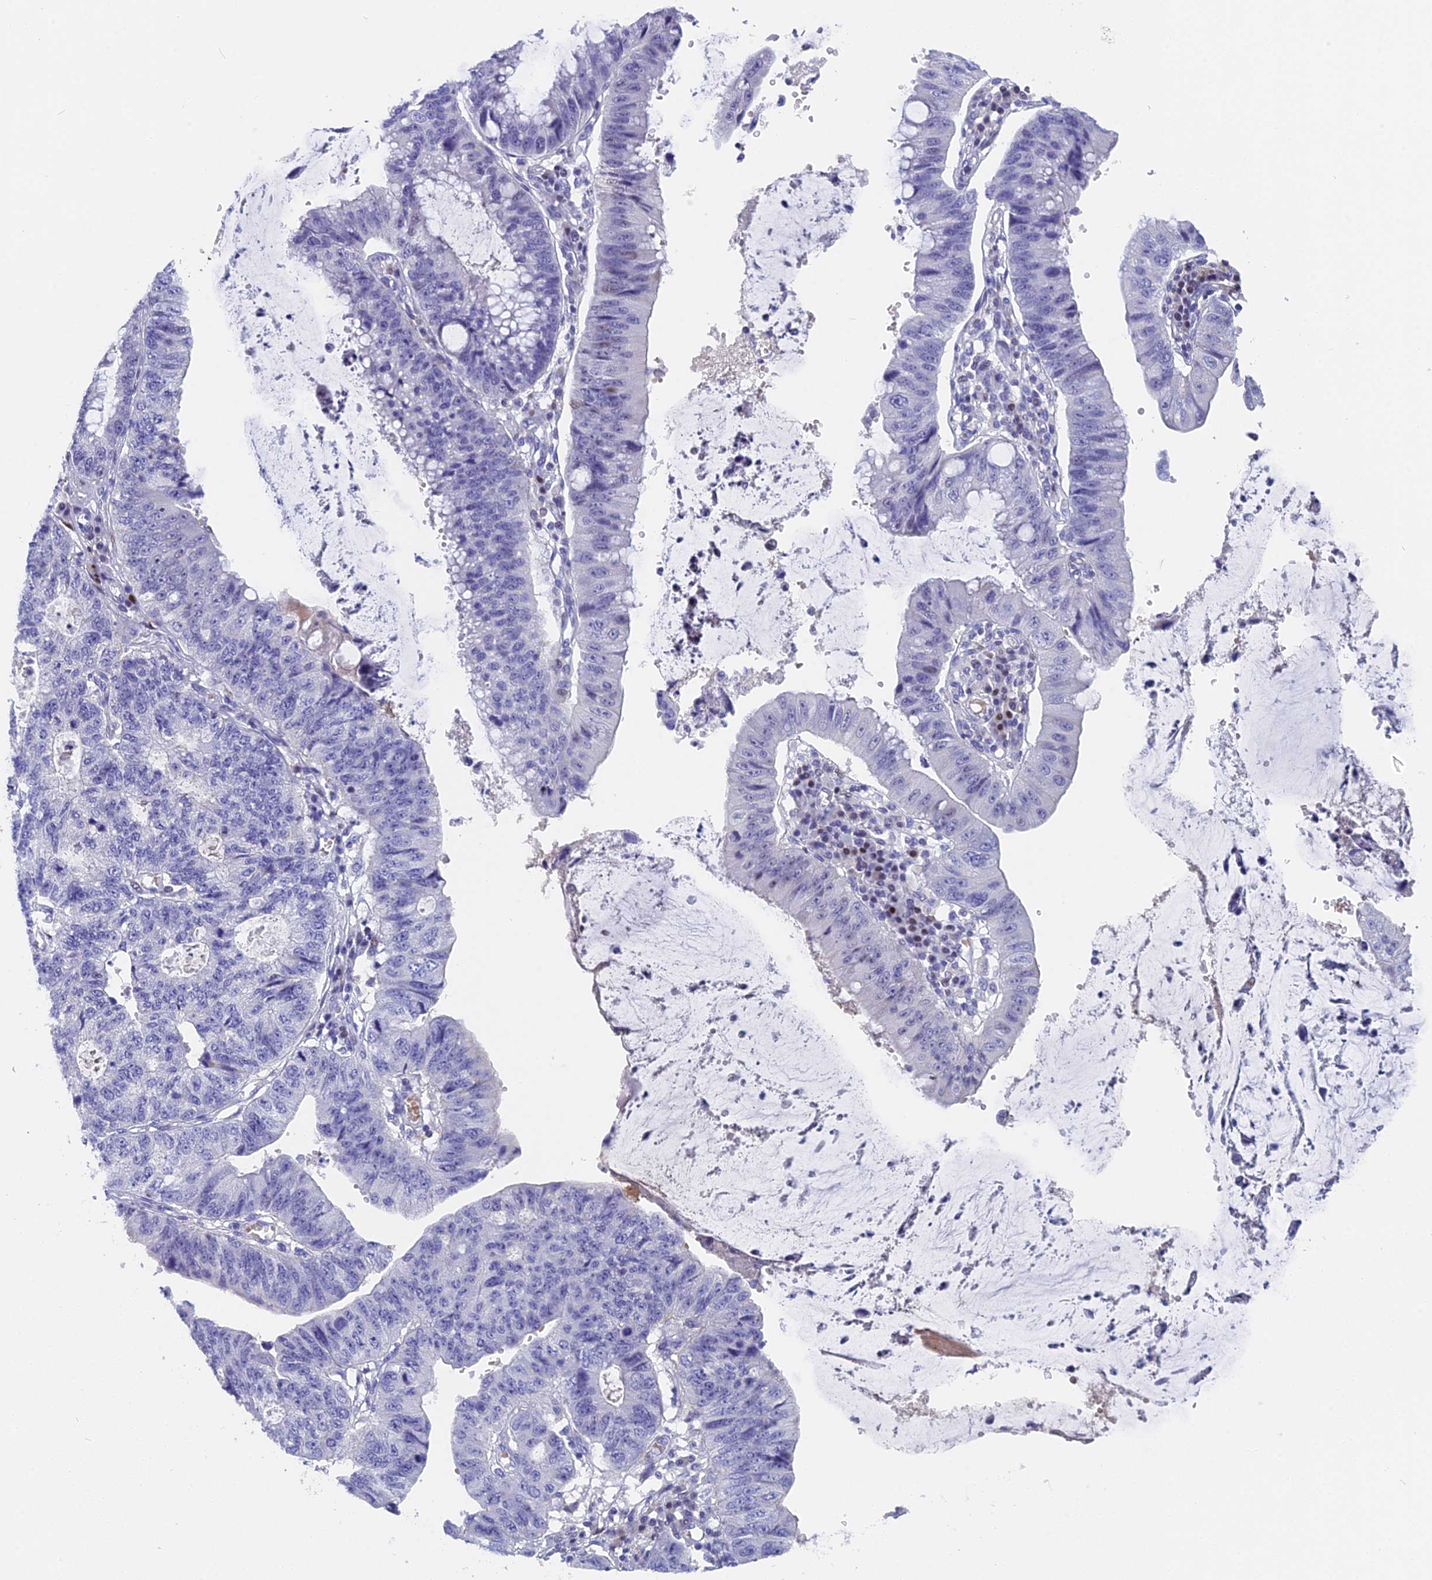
{"staining": {"intensity": "negative", "quantity": "none", "location": "none"}, "tissue": "stomach cancer", "cell_type": "Tumor cells", "image_type": "cancer", "snomed": [{"axis": "morphology", "description": "Adenocarcinoma, NOS"}, {"axis": "topography", "description": "Stomach"}], "caption": "This is an IHC image of stomach cancer (adenocarcinoma). There is no expression in tumor cells.", "gene": "NKPD1", "patient": {"sex": "male", "age": 59}}